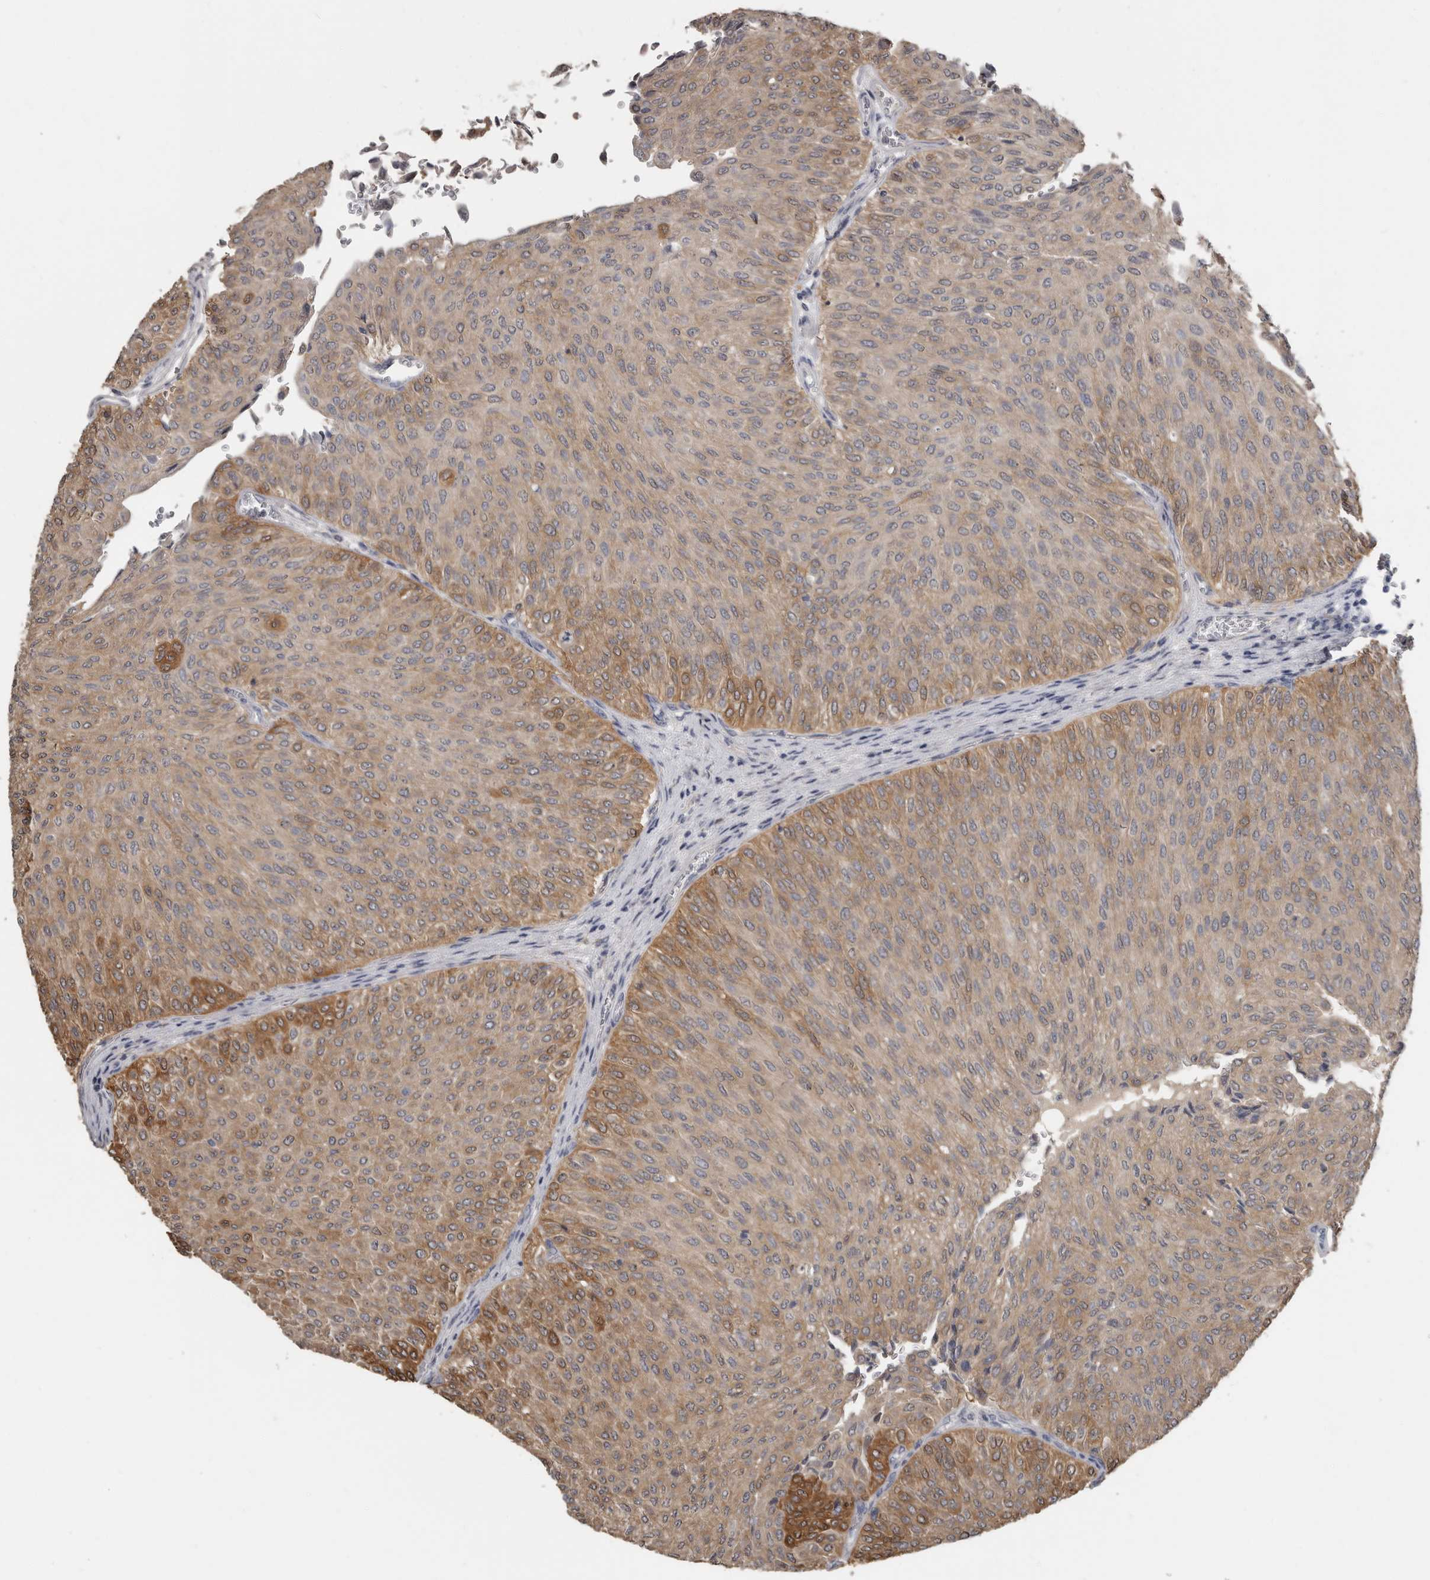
{"staining": {"intensity": "moderate", "quantity": ">75%", "location": "cytoplasmic/membranous"}, "tissue": "urothelial cancer", "cell_type": "Tumor cells", "image_type": "cancer", "snomed": [{"axis": "morphology", "description": "Urothelial carcinoma, Low grade"}, {"axis": "topography", "description": "Urinary bladder"}], "caption": "High-power microscopy captured an immunohistochemistry image of urothelial cancer, revealing moderate cytoplasmic/membranous staining in approximately >75% of tumor cells.", "gene": "KCNJ8", "patient": {"sex": "male", "age": 78}}